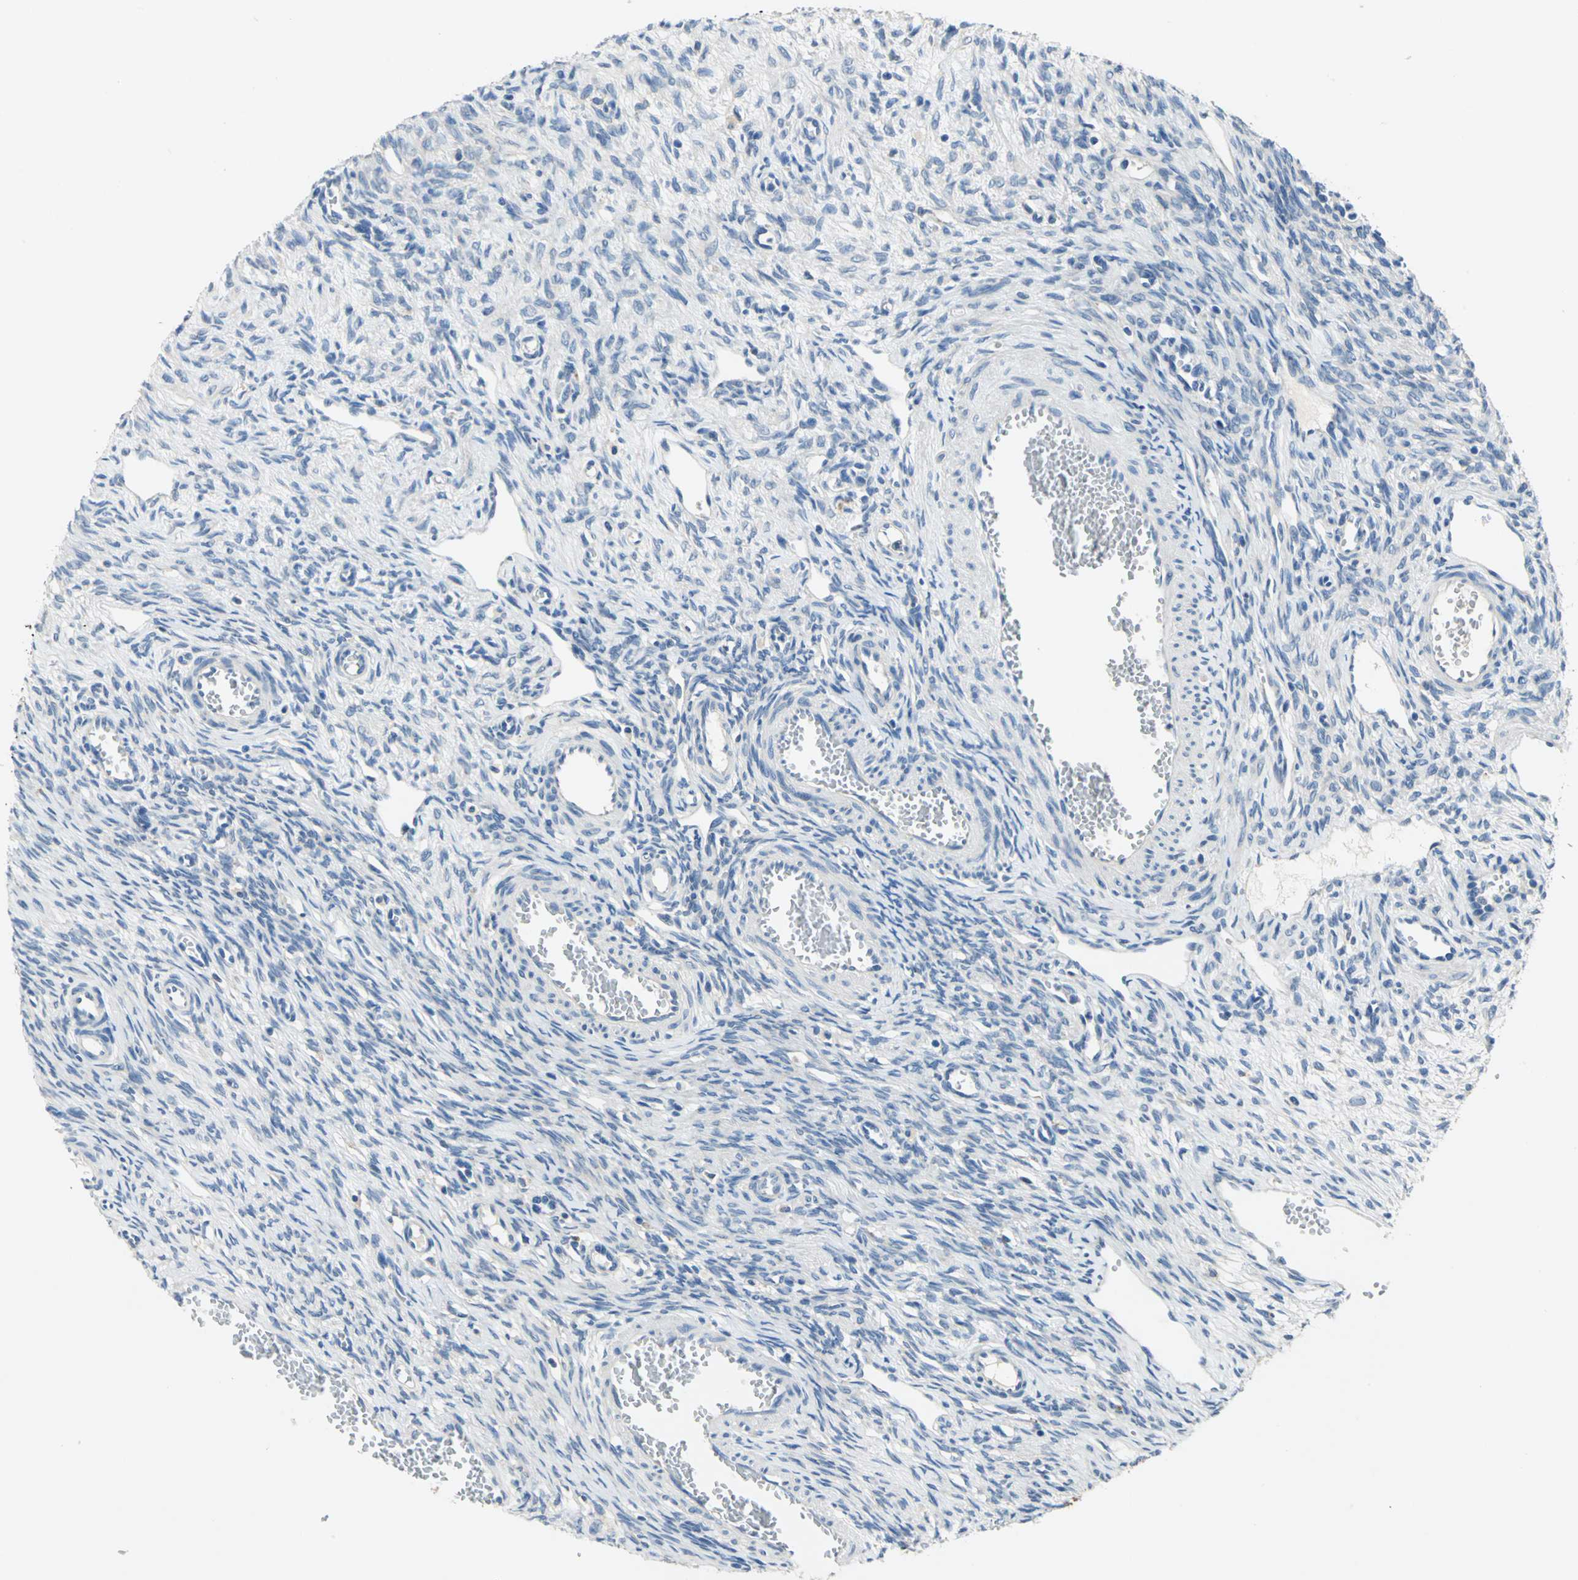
{"staining": {"intensity": "negative", "quantity": "none", "location": "none"}, "tissue": "ovary", "cell_type": "Ovarian stroma cells", "image_type": "normal", "snomed": [{"axis": "morphology", "description": "Normal tissue, NOS"}, {"axis": "topography", "description": "Ovary"}], "caption": "DAB (3,3'-diaminobenzidine) immunohistochemical staining of unremarkable human ovary demonstrates no significant expression in ovarian stroma cells. The staining was performed using DAB to visualize the protein expression in brown, while the nuclei were stained in blue with hematoxylin (Magnification: 20x).", "gene": "RASD2", "patient": {"sex": "female", "age": 33}}